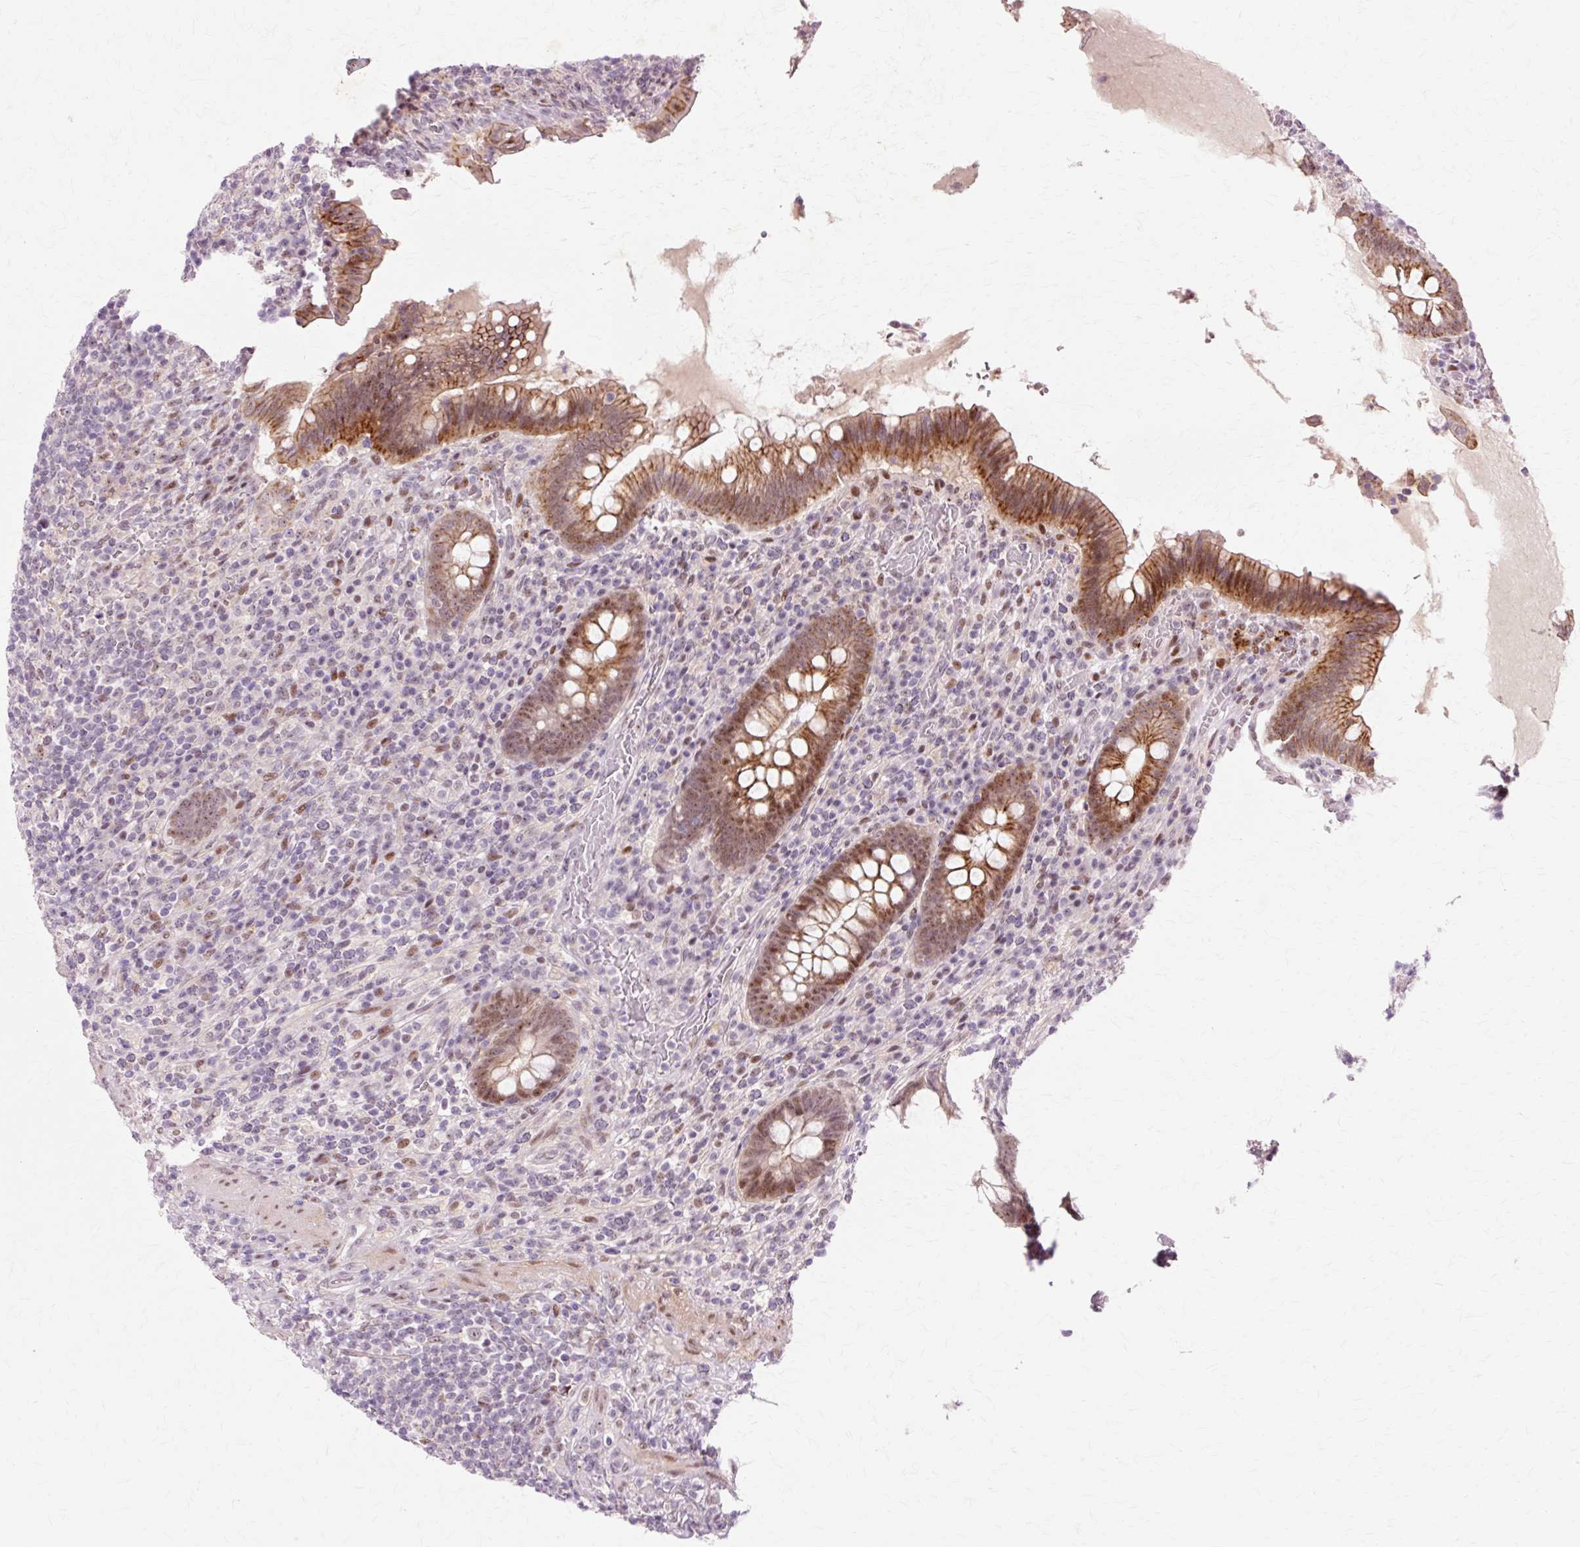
{"staining": {"intensity": "moderate", "quantity": ">75%", "location": "cytoplasmic/membranous,nuclear"}, "tissue": "appendix", "cell_type": "Glandular cells", "image_type": "normal", "snomed": [{"axis": "morphology", "description": "Normal tissue, NOS"}, {"axis": "topography", "description": "Appendix"}], "caption": "Human appendix stained with a protein marker displays moderate staining in glandular cells.", "gene": "MACROD2", "patient": {"sex": "female", "age": 43}}